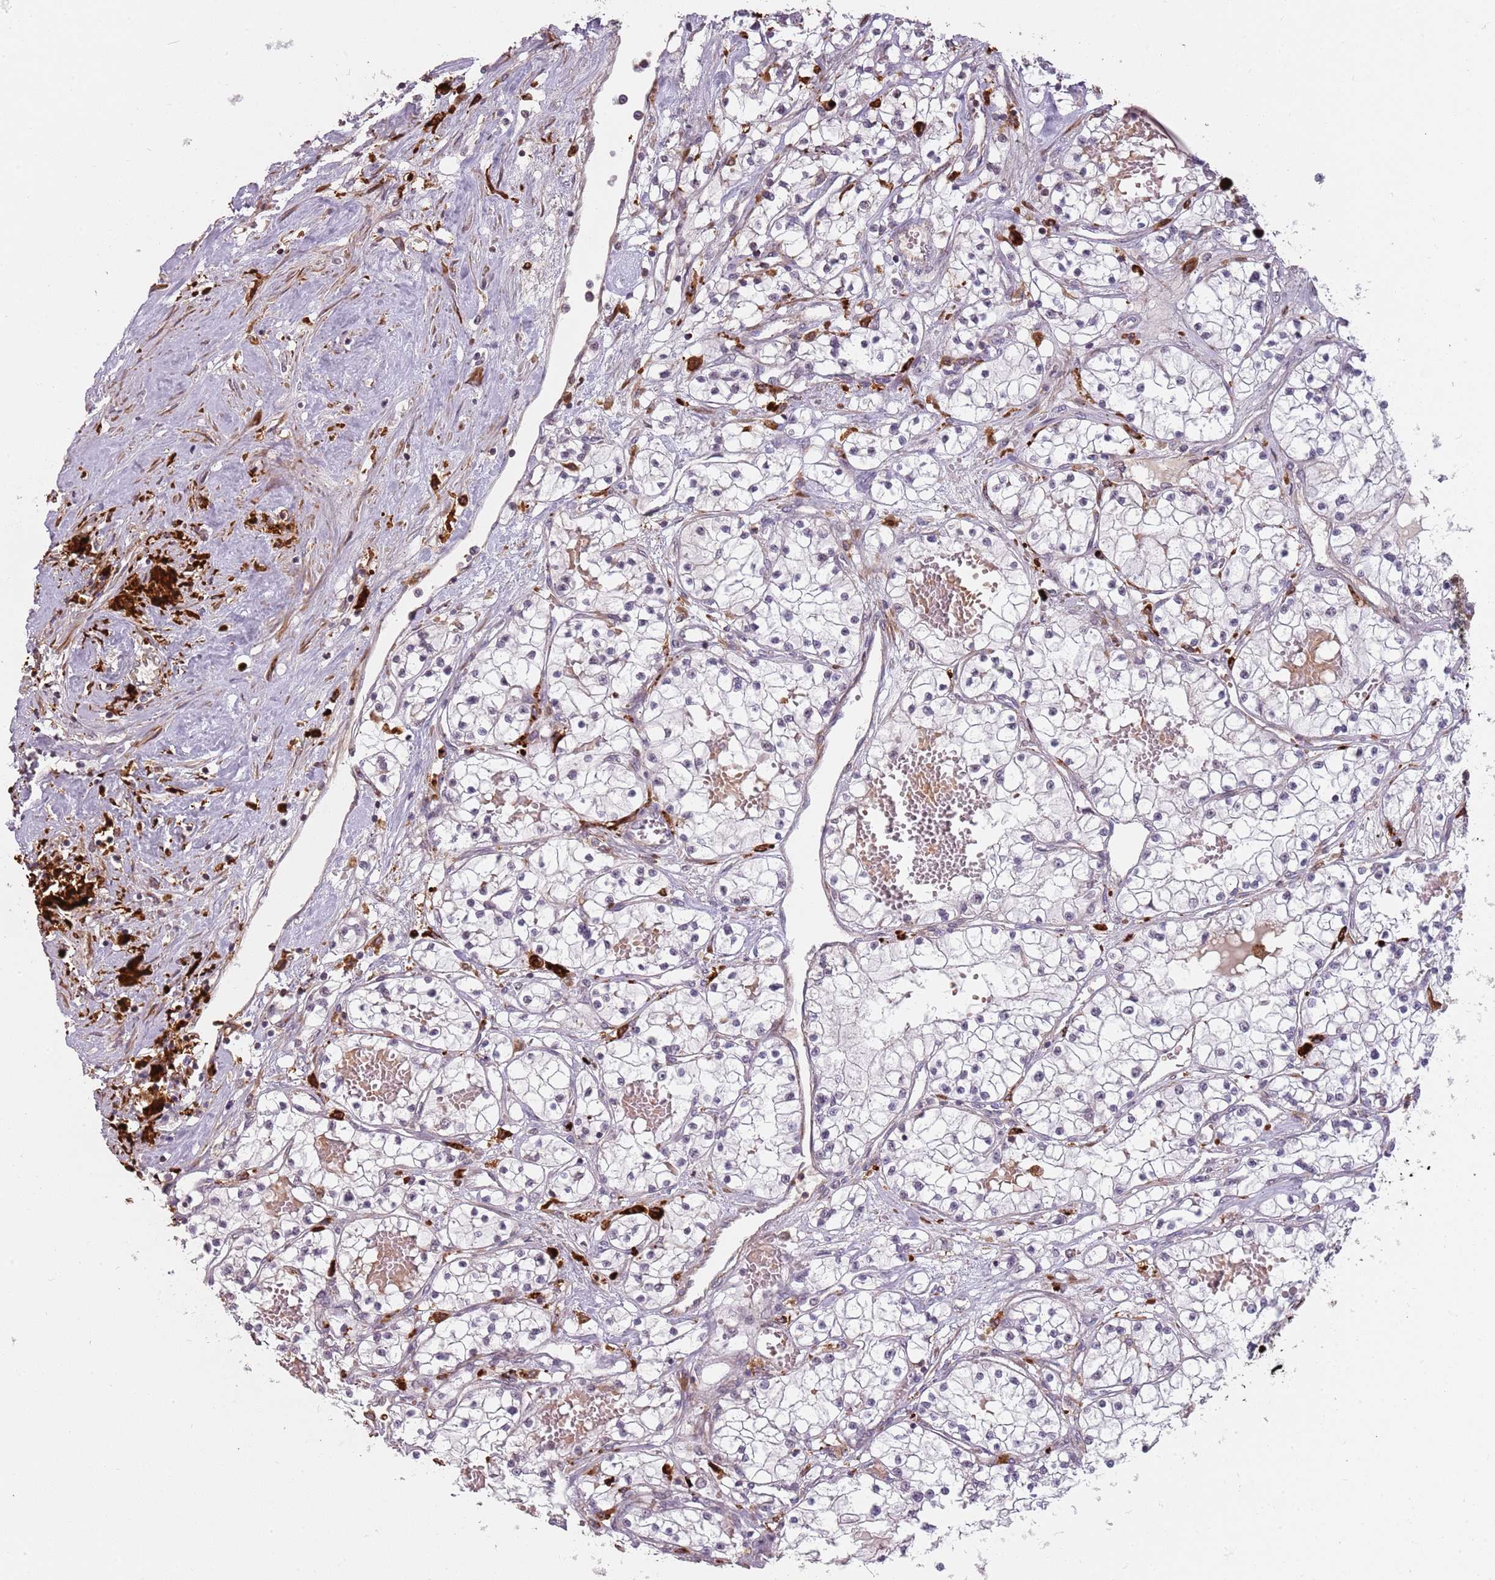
{"staining": {"intensity": "negative", "quantity": "none", "location": "none"}, "tissue": "renal cancer", "cell_type": "Tumor cells", "image_type": "cancer", "snomed": [{"axis": "morphology", "description": "Normal tissue, NOS"}, {"axis": "morphology", "description": "Adenocarcinoma, NOS"}, {"axis": "topography", "description": "Kidney"}], "caption": "High magnification brightfield microscopy of renal cancer (adenocarcinoma) stained with DAB (3,3'-diaminobenzidine) (brown) and counterstained with hematoxylin (blue): tumor cells show no significant expression. Brightfield microscopy of immunohistochemistry (IHC) stained with DAB (brown) and hematoxylin (blue), captured at high magnification.", "gene": "PPP1R14C", "patient": {"sex": "male", "age": 68}}